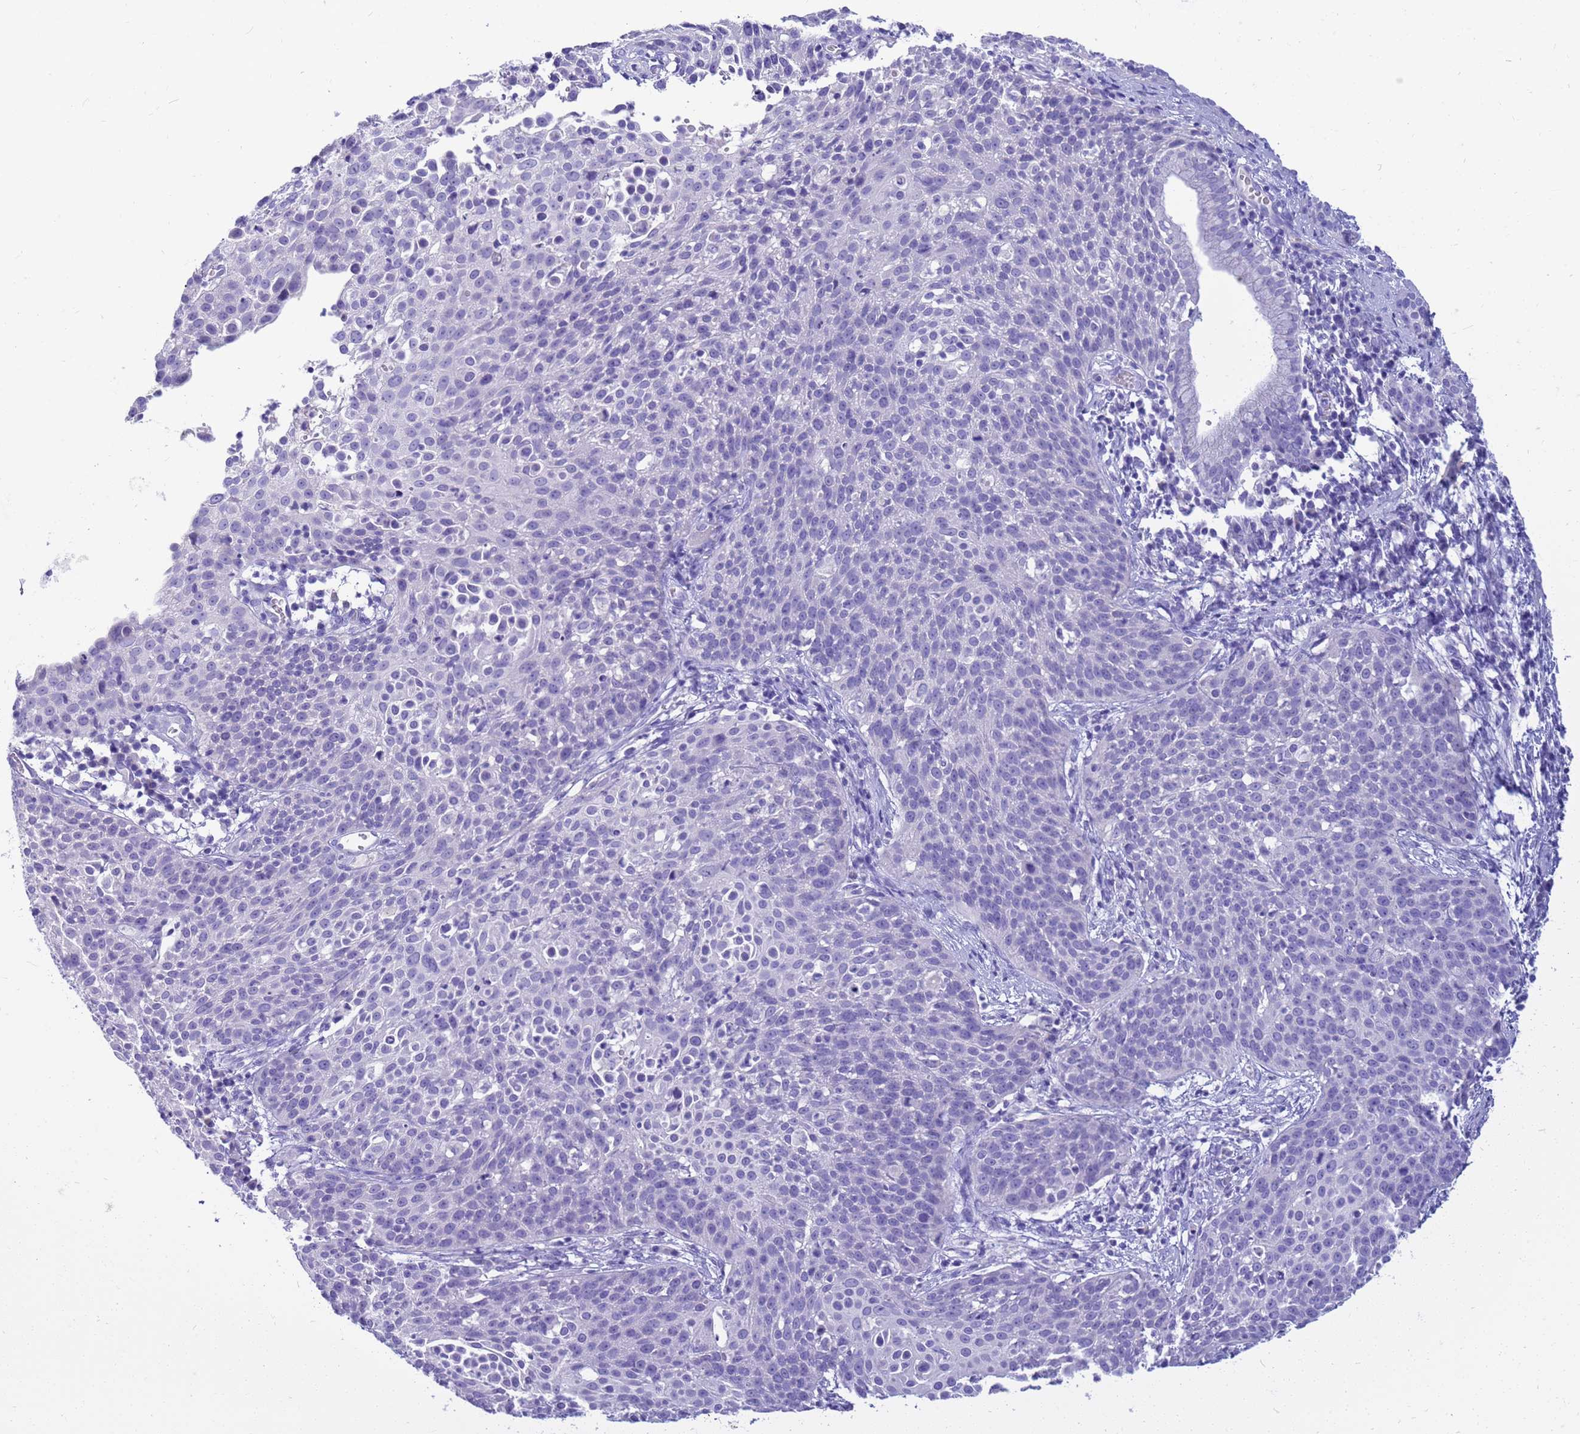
{"staining": {"intensity": "negative", "quantity": "none", "location": "none"}, "tissue": "cervical cancer", "cell_type": "Tumor cells", "image_type": "cancer", "snomed": [{"axis": "morphology", "description": "Squamous cell carcinoma, NOS"}, {"axis": "topography", "description": "Cervix"}], "caption": "Immunohistochemistry histopathology image of neoplastic tissue: cervical cancer stained with DAB displays no significant protein staining in tumor cells.", "gene": "SYCN", "patient": {"sex": "female", "age": 38}}